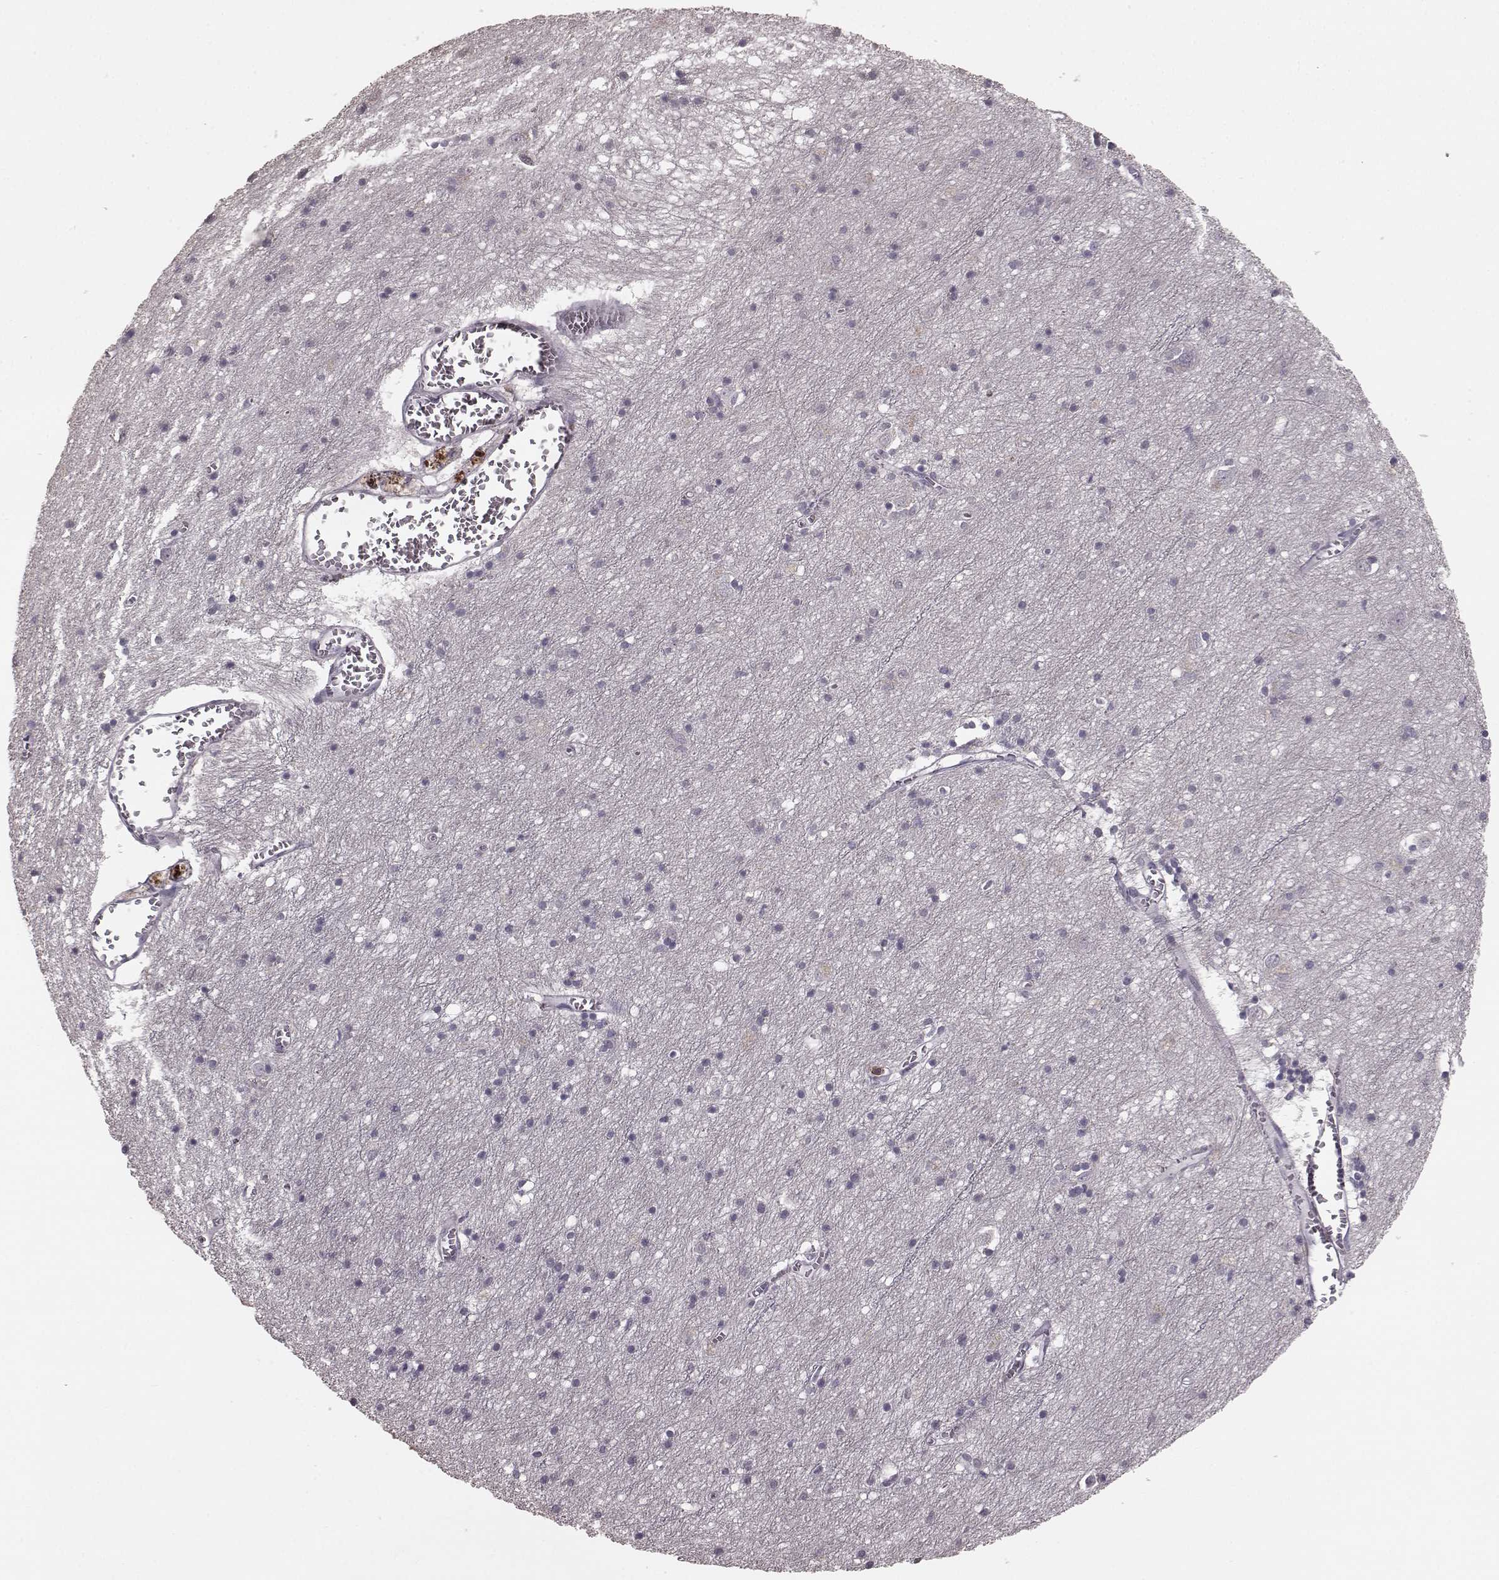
{"staining": {"intensity": "negative", "quantity": "none", "location": "none"}, "tissue": "cerebral cortex", "cell_type": "Endothelial cells", "image_type": "normal", "snomed": [{"axis": "morphology", "description": "Normal tissue, NOS"}, {"axis": "topography", "description": "Cerebral cortex"}], "caption": "The micrograph shows no significant staining in endothelial cells of cerebral cortex. Brightfield microscopy of immunohistochemistry stained with DAB (3,3'-diaminobenzidine) (brown) and hematoxylin (blue), captured at high magnification.", "gene": "CD28", "patient": {"sex": "male", "age": 70}}